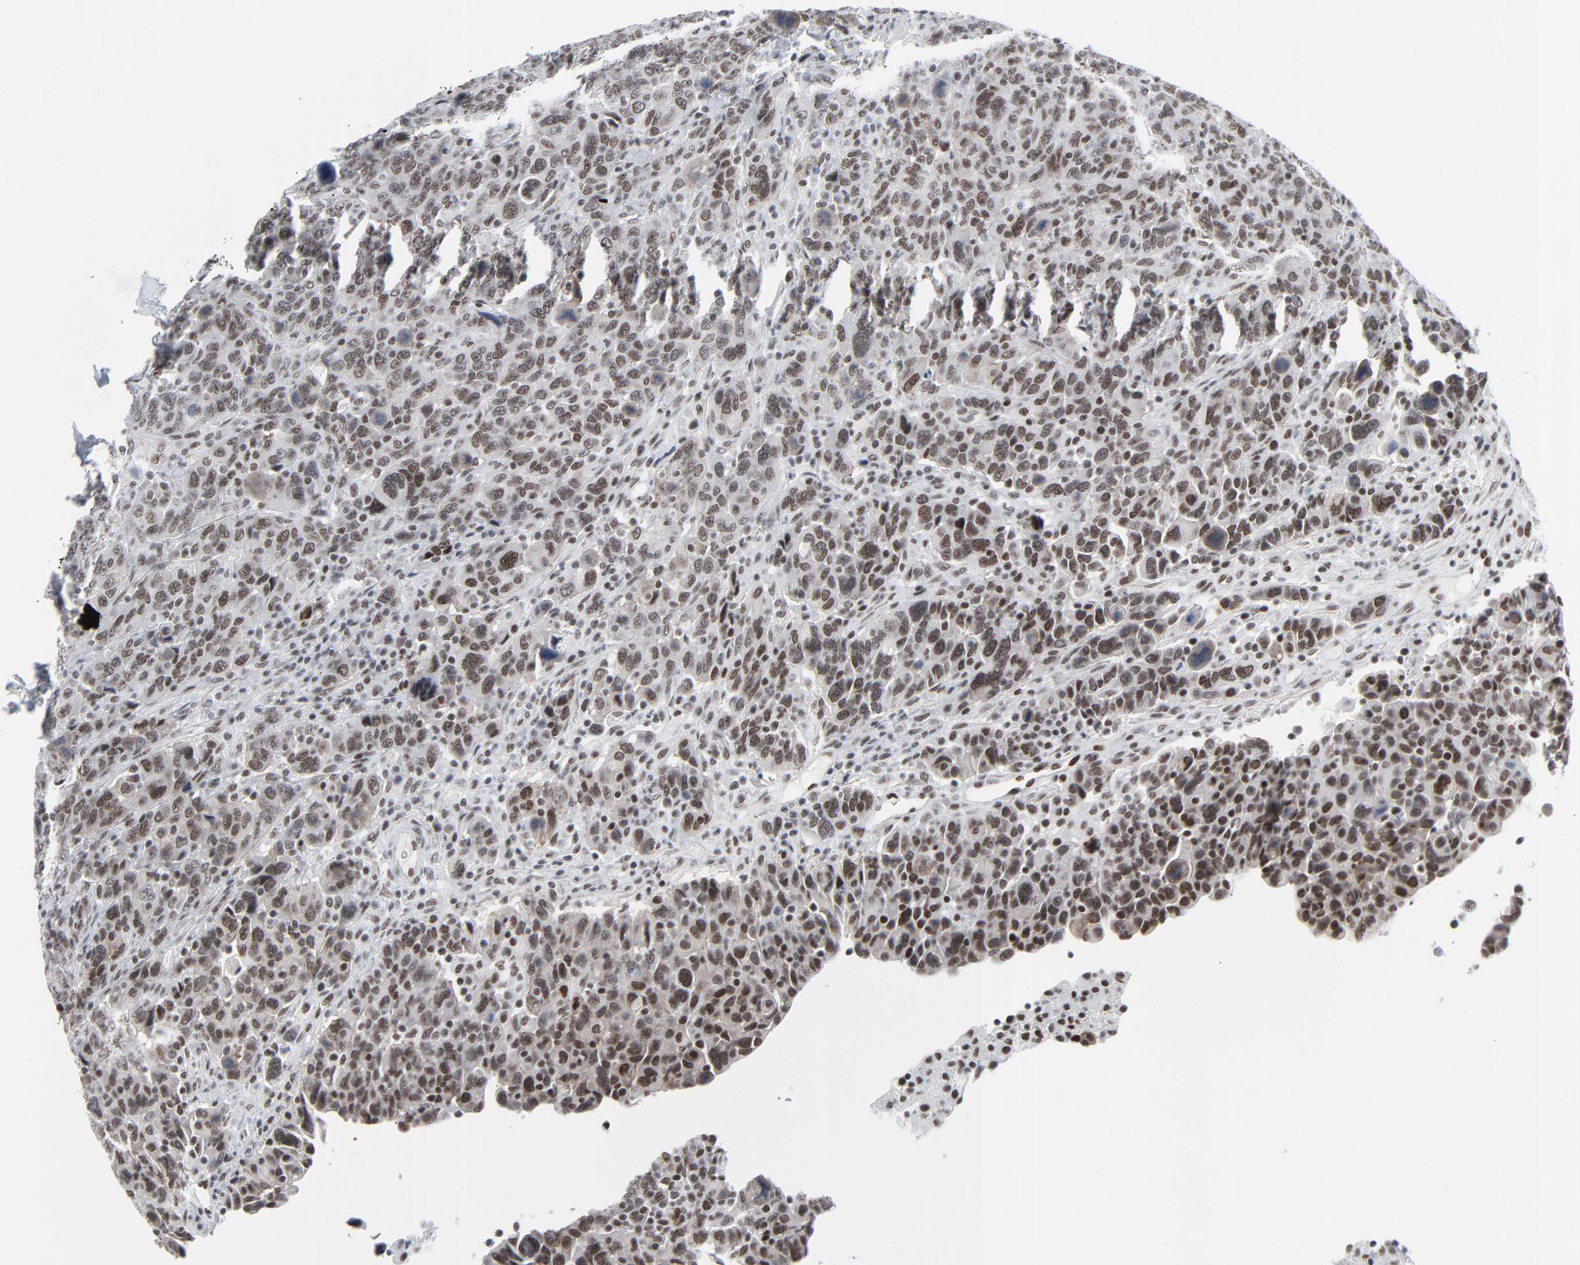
{"staining": {"intensity": "moderate", "quantity": ">75%", "location": "nuclear"}, "tissue": "breast cancer", "cell_type": "Tumor cells", "image_type": "cancer", "snomed": [{"axis": "morphology", "description": "Duct carcinoma"}, {"axis": "topography", "description": "Breast"}], "caption": "Immunohistochemical staining of breast infiltrating ductal carcinoma reveals moderate nuclear protein positivity in approximately >75% of tumor cells.", "gene": "FBXO28", "patient": {"sex": "female", "age": 37}}